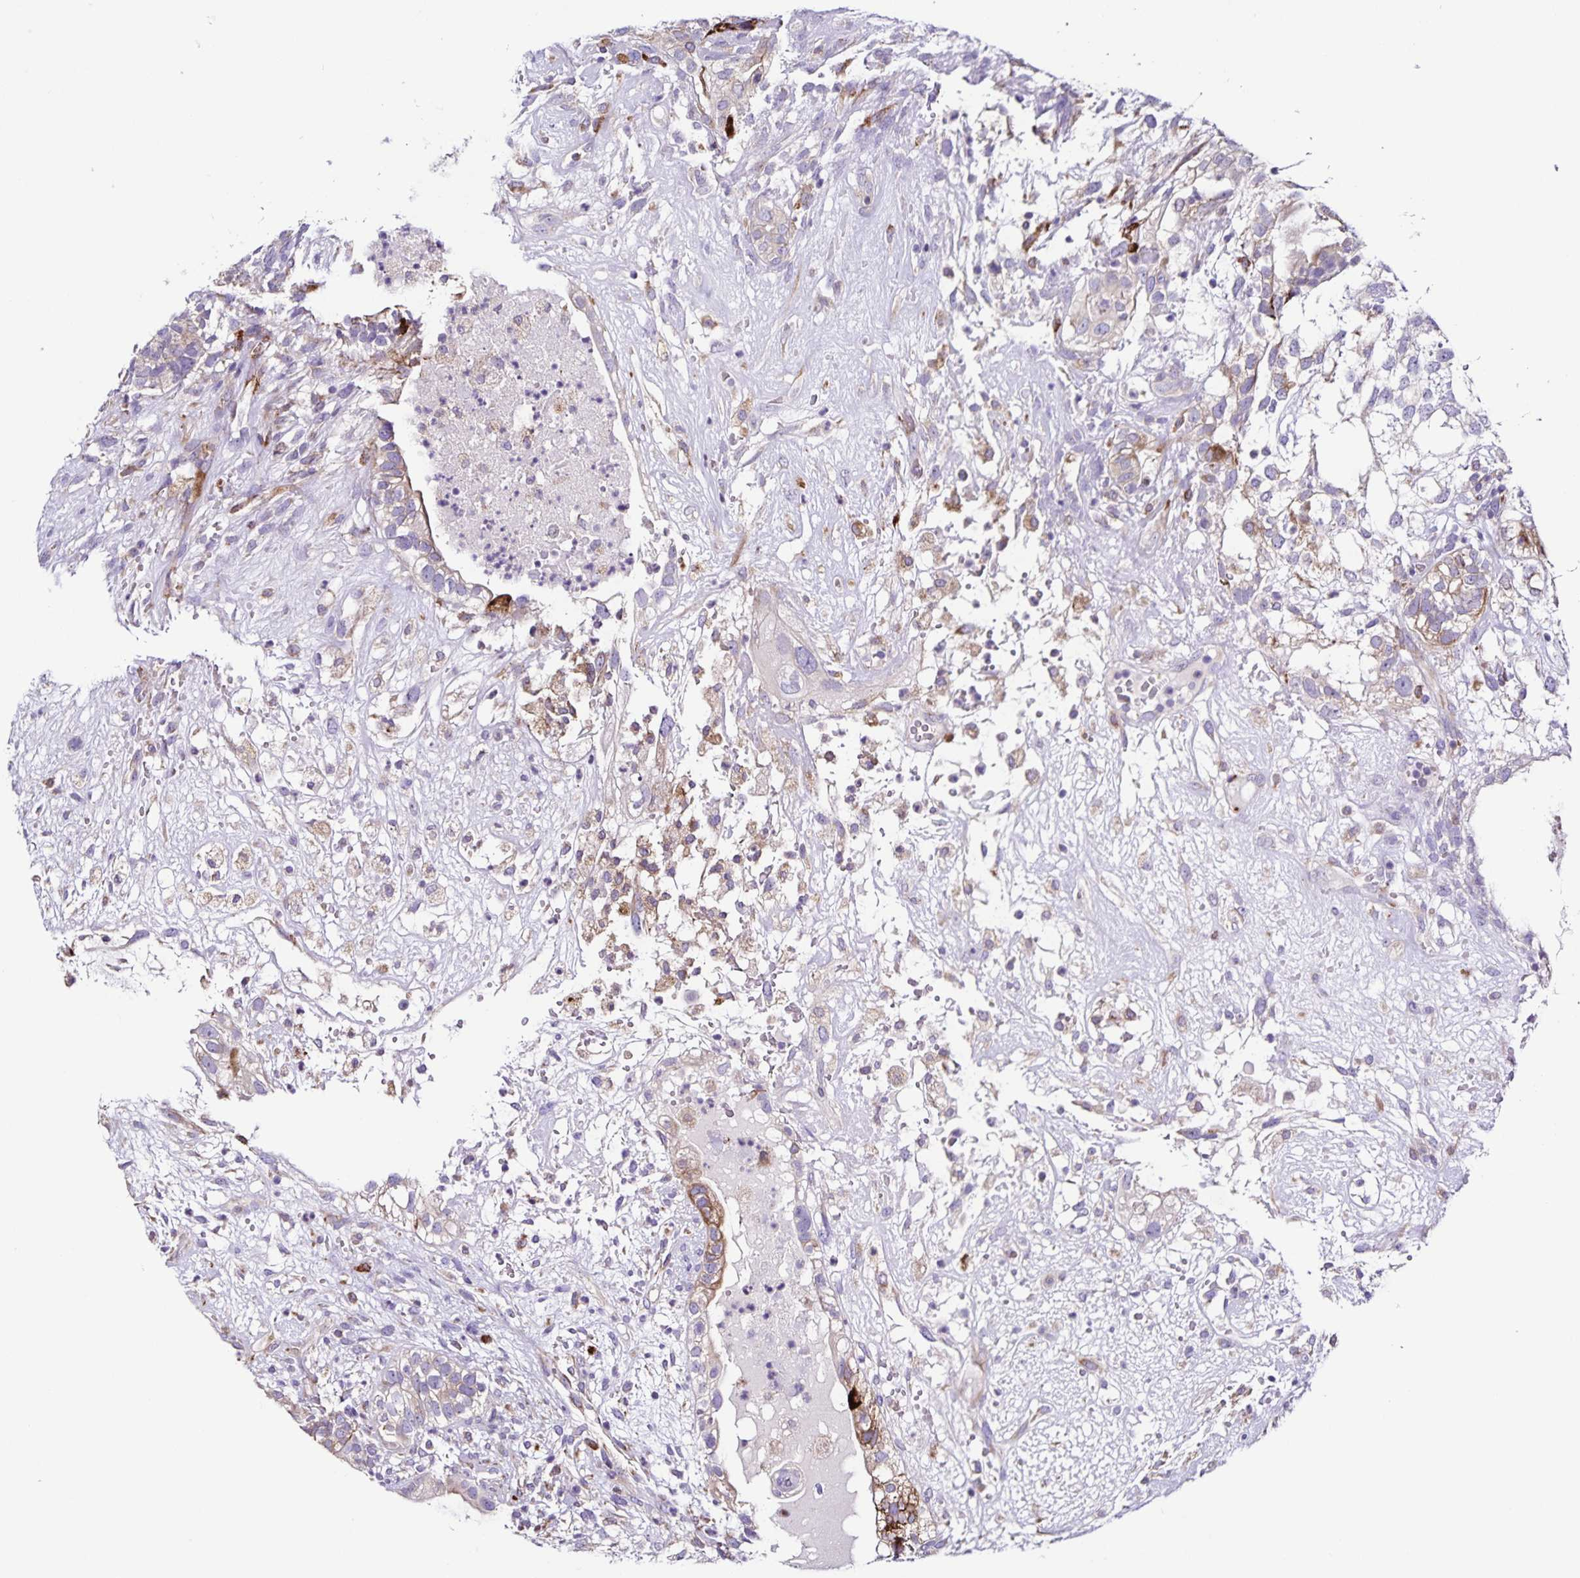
{"staining": {"intensity": "moderate", "quantity": "<25%", "location": "cytoplasmic/membranous"}, "tissue": "testis cancer", "cell_type": "Tumor cells", "image_type": "cancer", "snomed": [{"axis": "morphology", "description": "Seminoma, NOS"}, {"axis": "morphology", "description": "Carcinoma, Embryonal, NOS"}, {"axis": "topography", "description": "Testis"}], "caption": "Immunohistochemical staining of human testis cancer (embryonal carcinoma) demonstrates low levels of moderate cytoplasmic/membranous protein expression in about <25% of tumor cells.", "gene": "OSBPL5", "patient": {"sex": "male", "age": 41}}